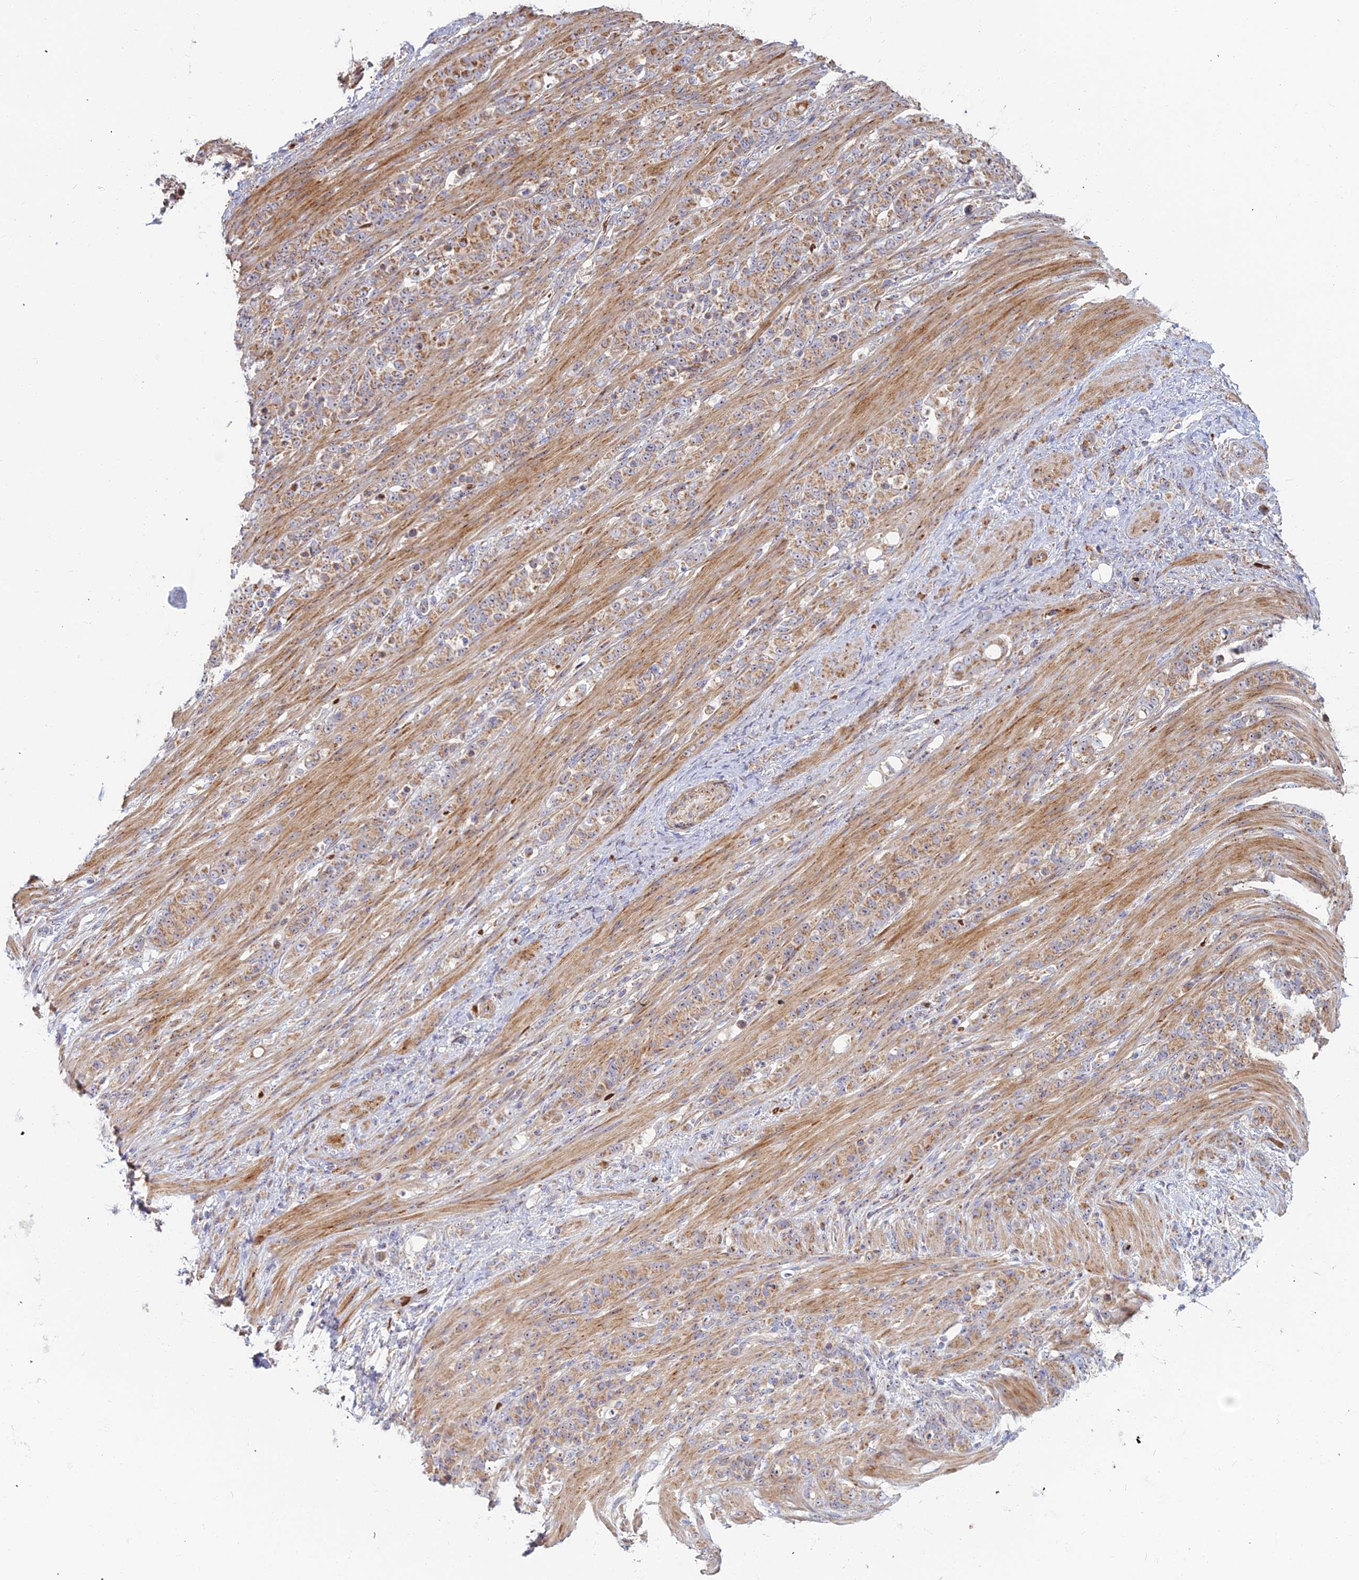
{"staining": {"intensity": "moderate", "quantity": ">75%", "location": "cytoplasmic/membranous"}, "tissue": "stomach cancer", "cell_type": "Tumor cells", "image_type": "cancer", "snomed": [{"axis": "morphology", "description": "Adenocarcinoma, NOS"}, {"axis": "topography", "description": "Stomach"}], "caption": "Brown immunohistochemical staining in stomach cancer (adenocarcinoma) shows moderate cytoplasmic/membranous staining in approximately >75% of tumor cells. (DAB (3,3'-diaminobenzidine) IHC, brown staining for protein, blue staining for nuclei).", "gene": "SLC35F4", "patient": {"sex": "female", "age": 79}}